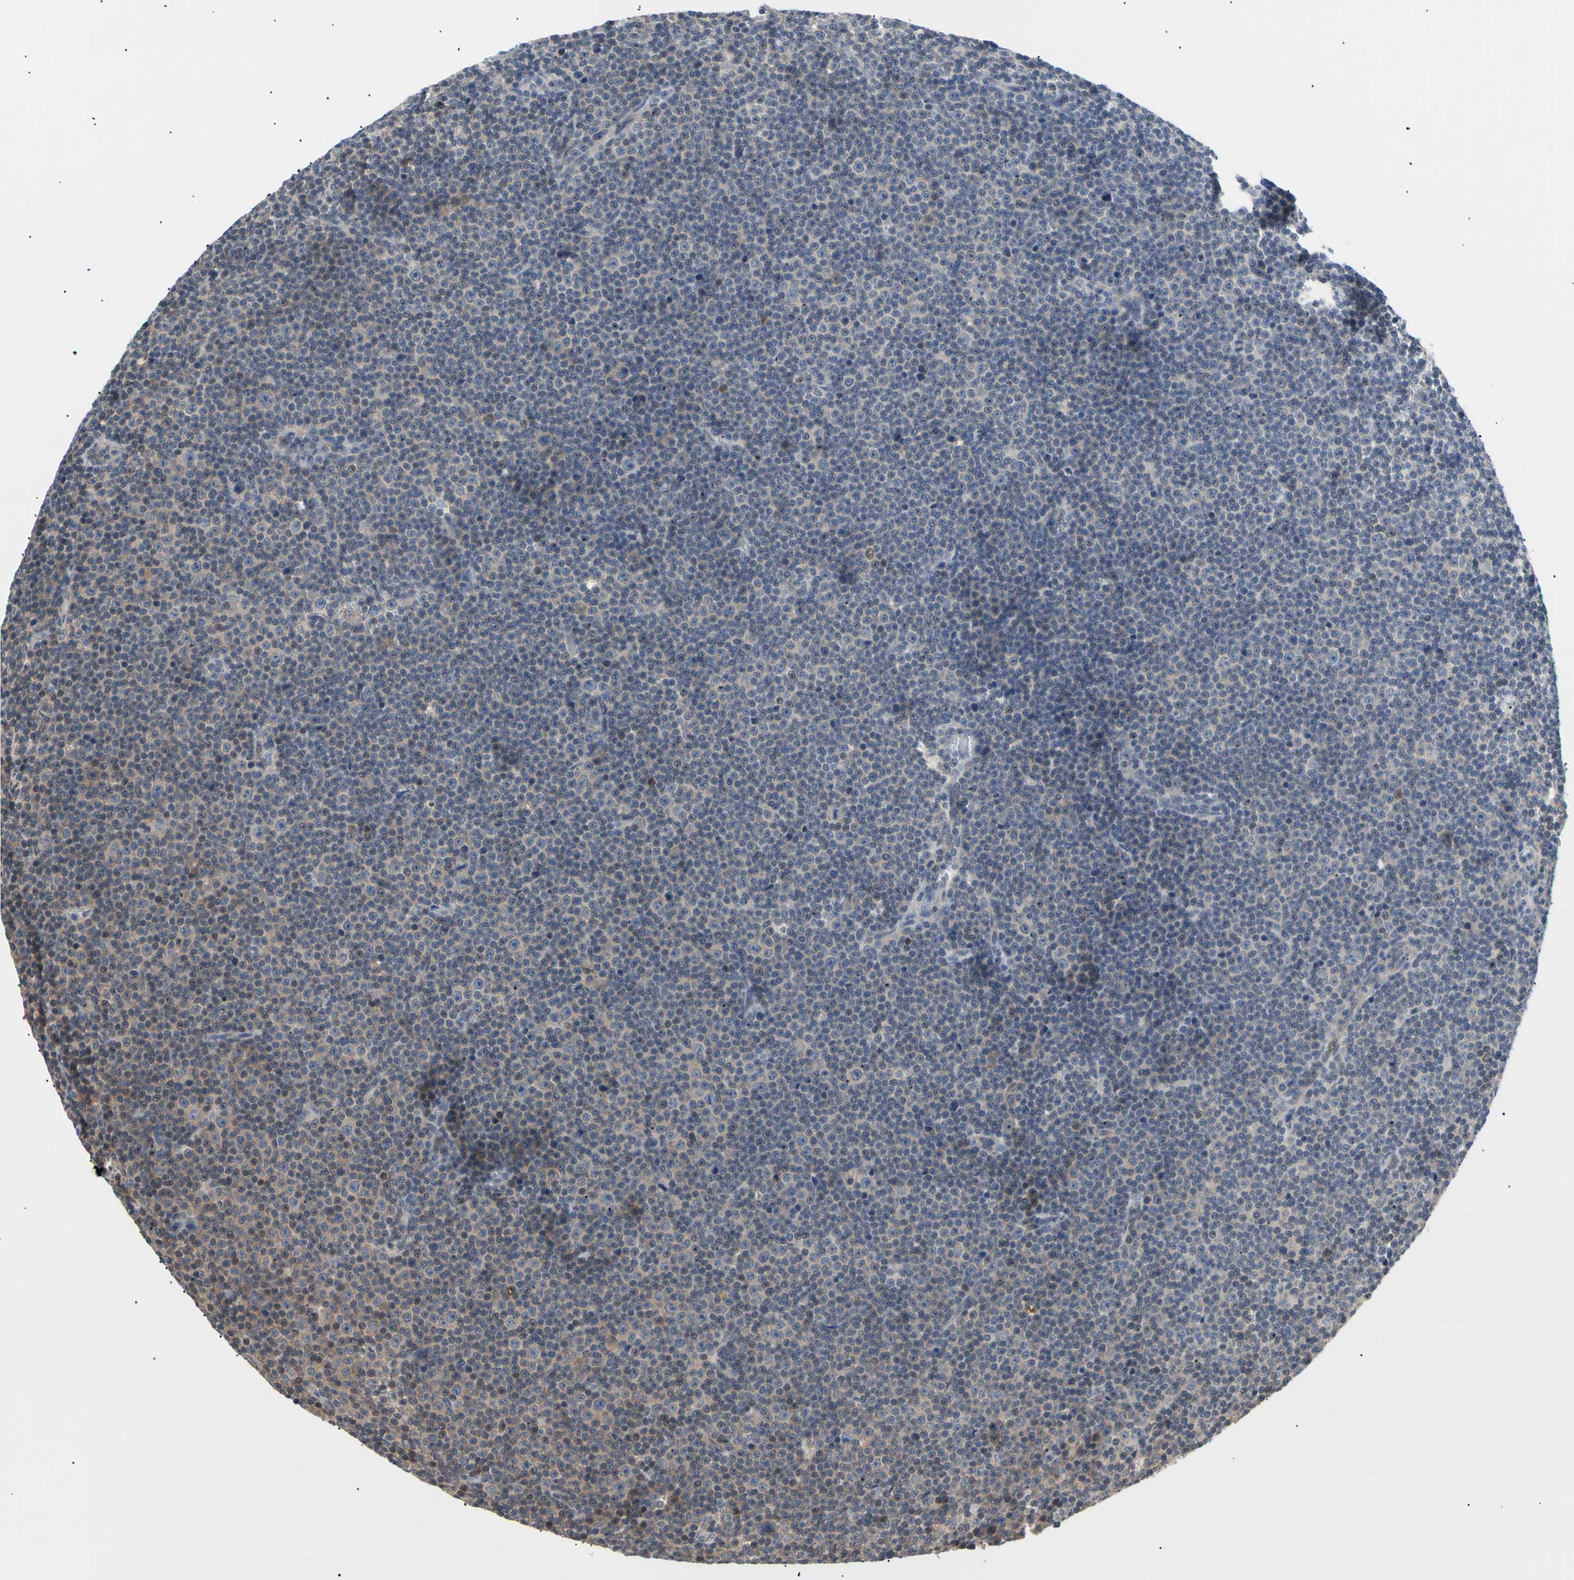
{"staining": {"intensity": "weak", "quantity": "<25%", "location": "cytoplasmic/membranous"}, "tissue": "lymphoma", "cell_type": "Tumor cells", "image_type": "cancer", "snomed": [{"axis": "morphology", "description": "Malignant lymphoma, non-Hodgkin's type, Low grade"}, {"axis": "topography", "description": "Lymph node"}], "caption": "Tumor cells are negative for protein expression in human low-grade malignant lymphoma, non-Hodgkin's type. (Stains: DAB immunohistochemistry with hematoxylin counter stain, Microscopy: brightfield microscopy at high magnification).", "gene": "SEC23B", "patient": {"sex": "female", "age": 67}}